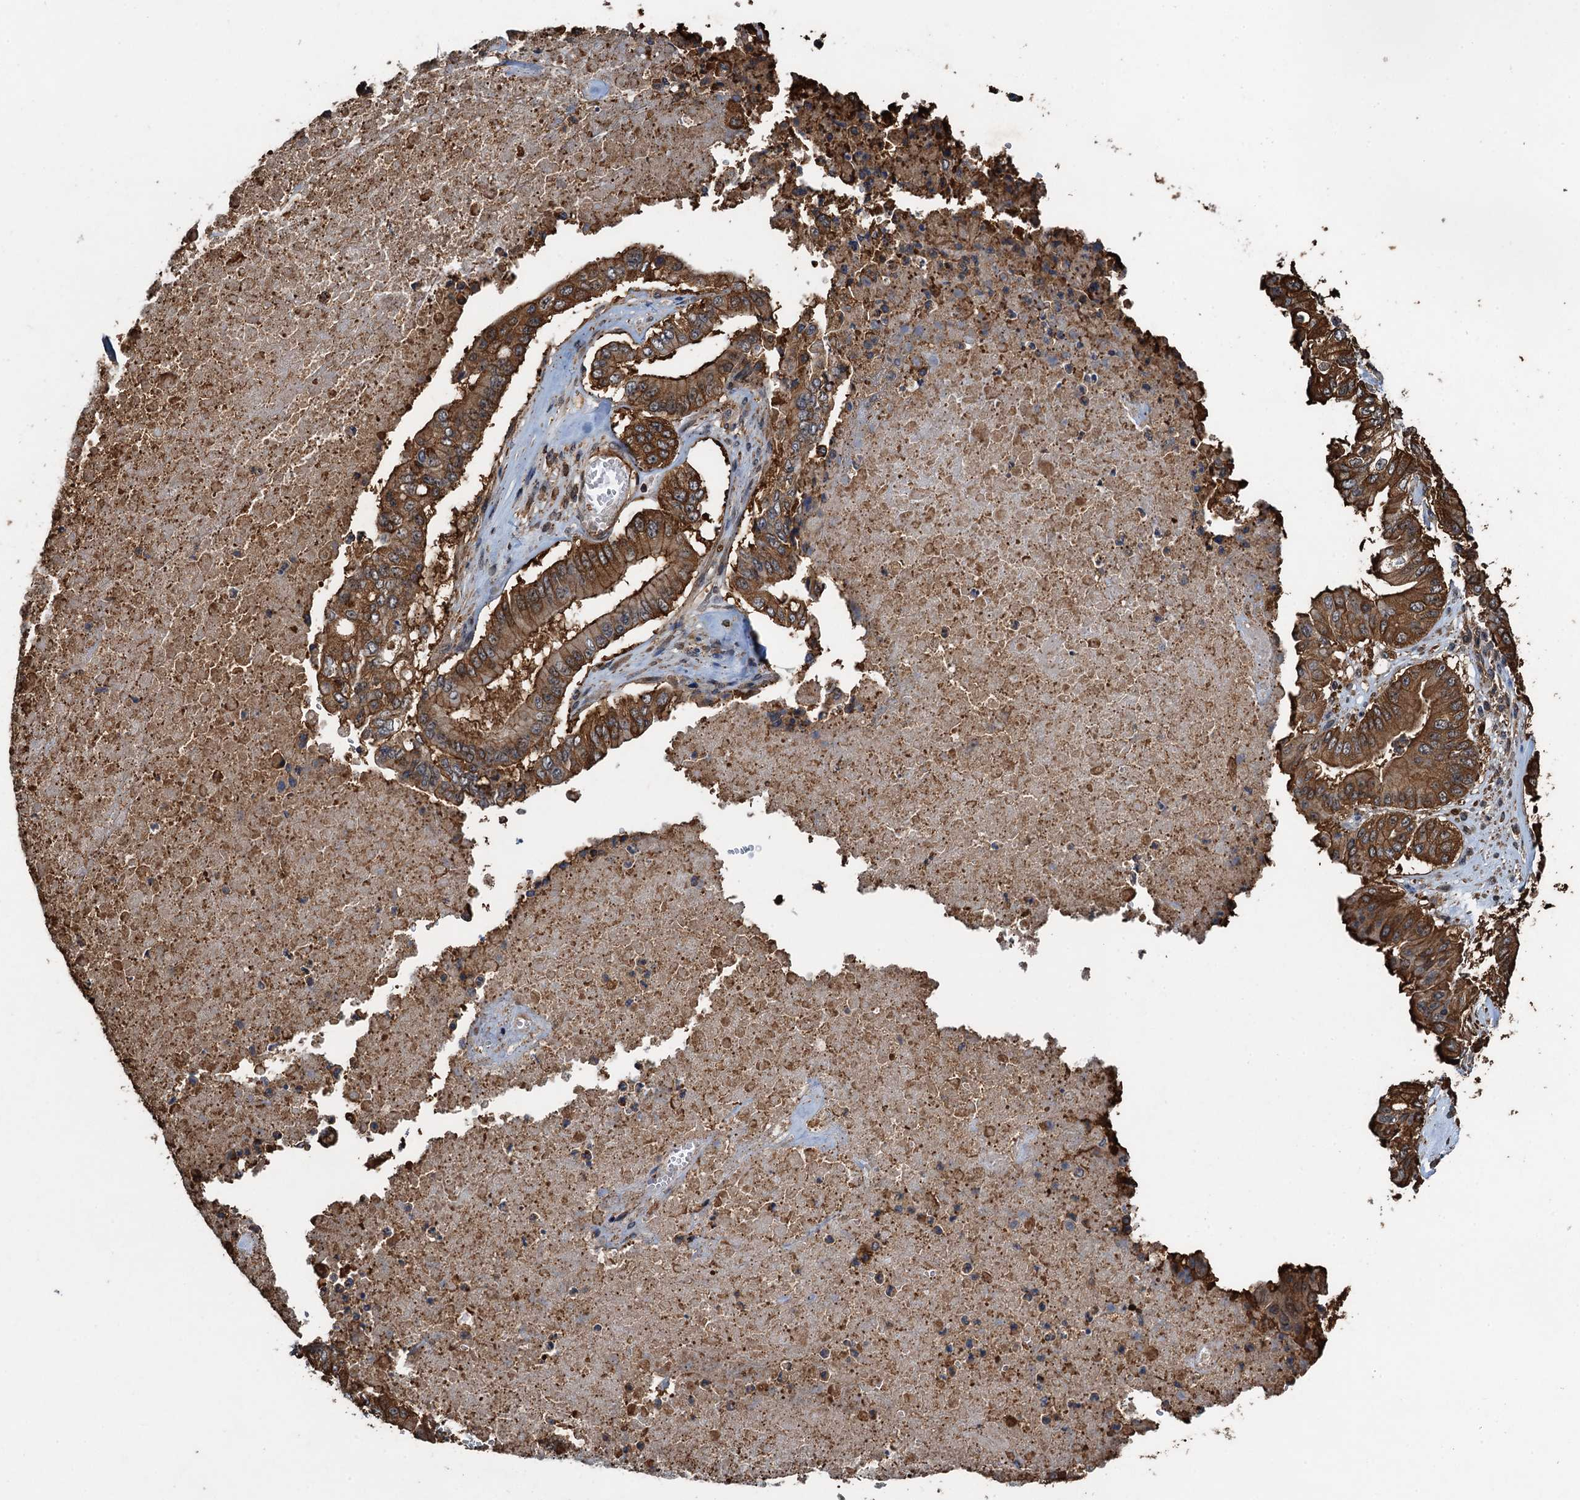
{"staining": {"intensity": "moderate", "quantity": ">75%", "location": "cytoplasmic/membranous"}, "tissue": "pancreatic cancer", "cell_type": "Tumor cells", "image_type": "cancer", "snomed": [{"axis": "morphology", "description": "Adenocarcinoma, NOS"}, {"axis": "topography", "description": "Pancreas"}], "caption": "A medium amount of moderate cytoplasmic/membranous positivity is identified in approximately >75% of tumor cells in pancreatic adenocarcinoma tissue.", "gene": "WHAMM", "patient": {"sex": "female", "age": 77}}